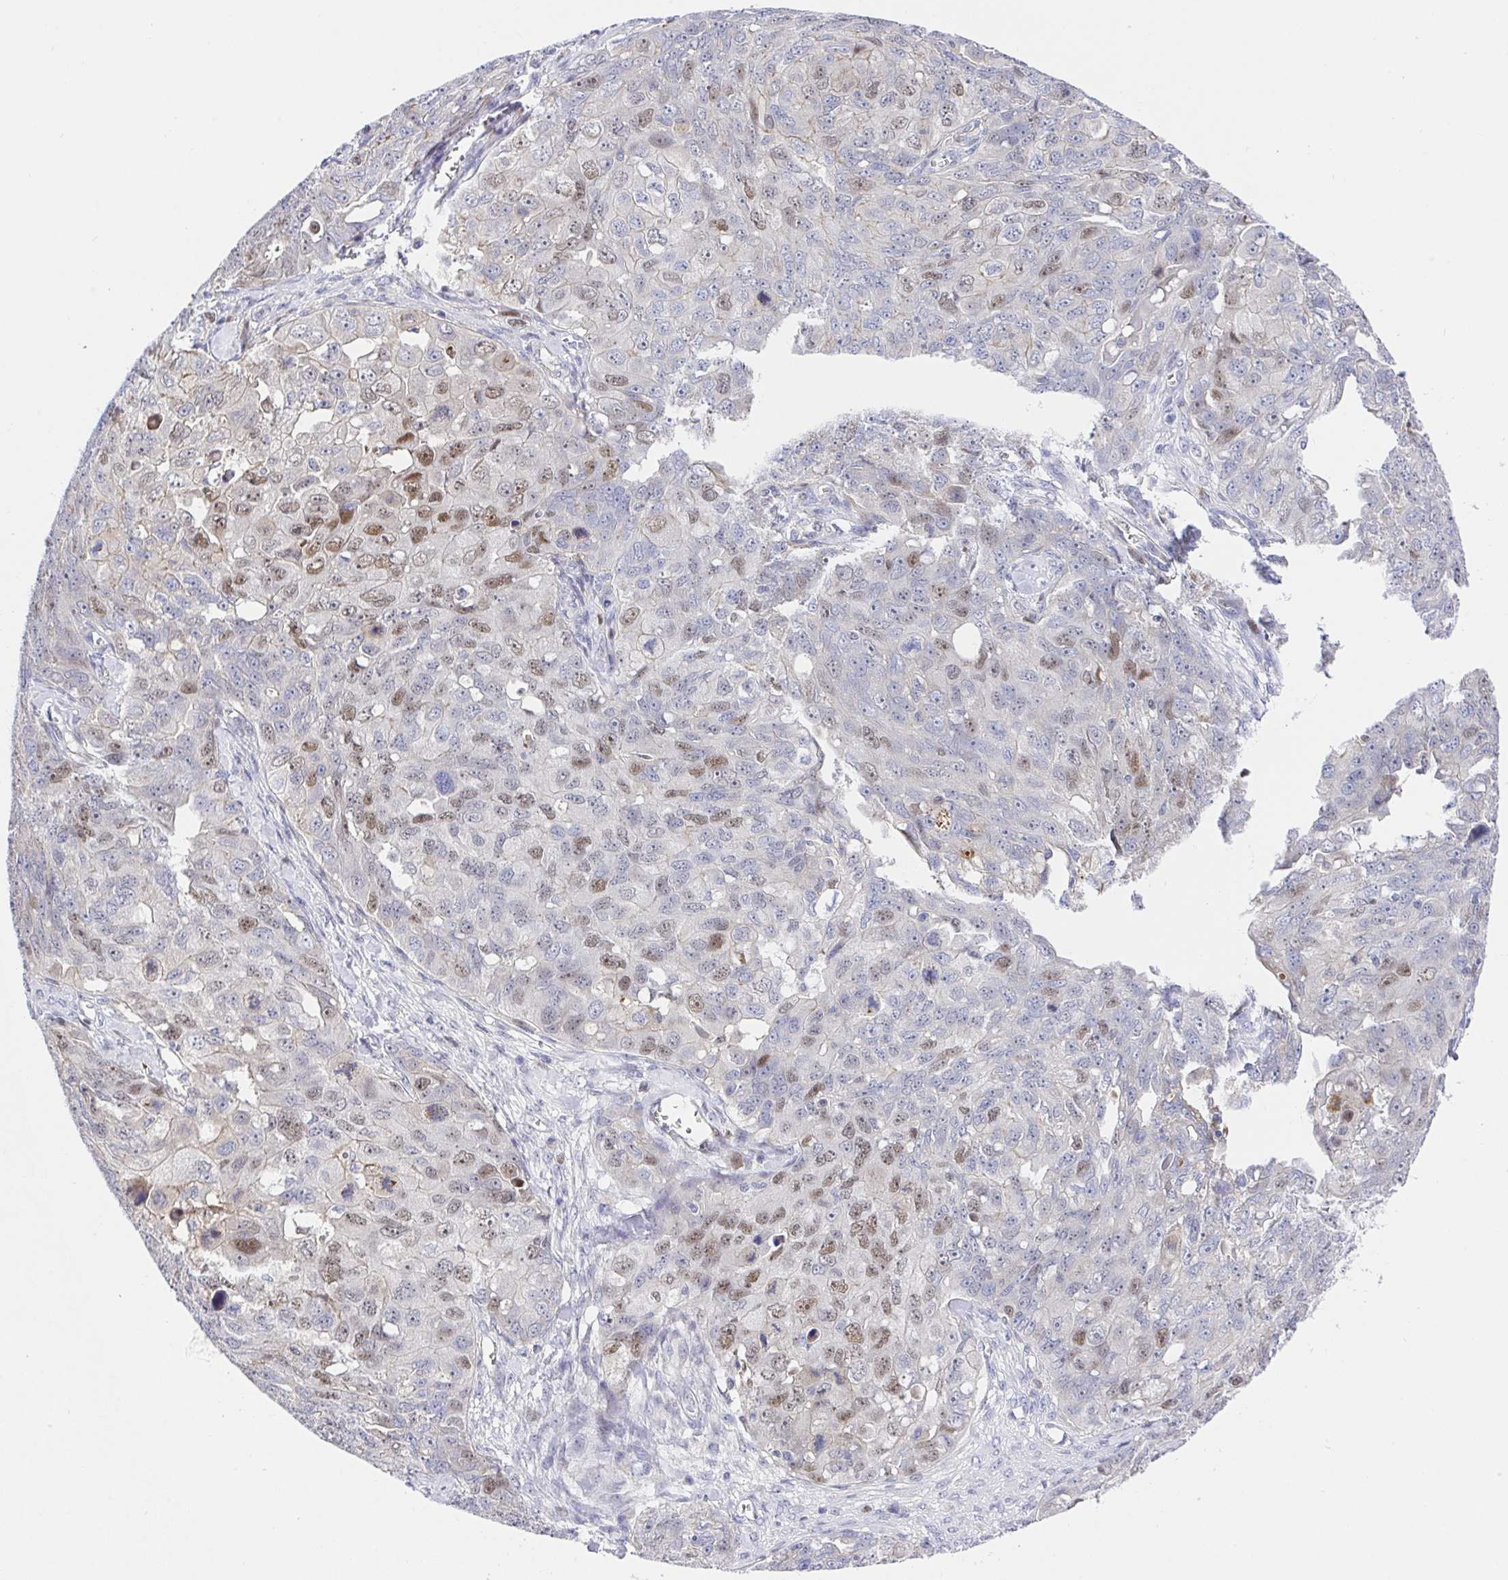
{"staining": {"intensity": "moderate", "quantity": "25%-75%", "location": "nuclear"}, "tissue": "ovarian cancer", "cell_type": "Tumor cells", "image_type": "cancer", "snomed": [{"axis": "morphology", "description": "Carcinoma, endometroid"}, {"axis": "topography", "description": "Ovary"}], "caption": "The immunohistochemical stain labels moderate nuclear expression in tumor cells of endometroid carcinoma (ovarian) tissue. (Brightfield microscopy of DAB IHC at high magnification).", "gene": "TIMELESS", "patient": {"sex": "female", "age": 70}}